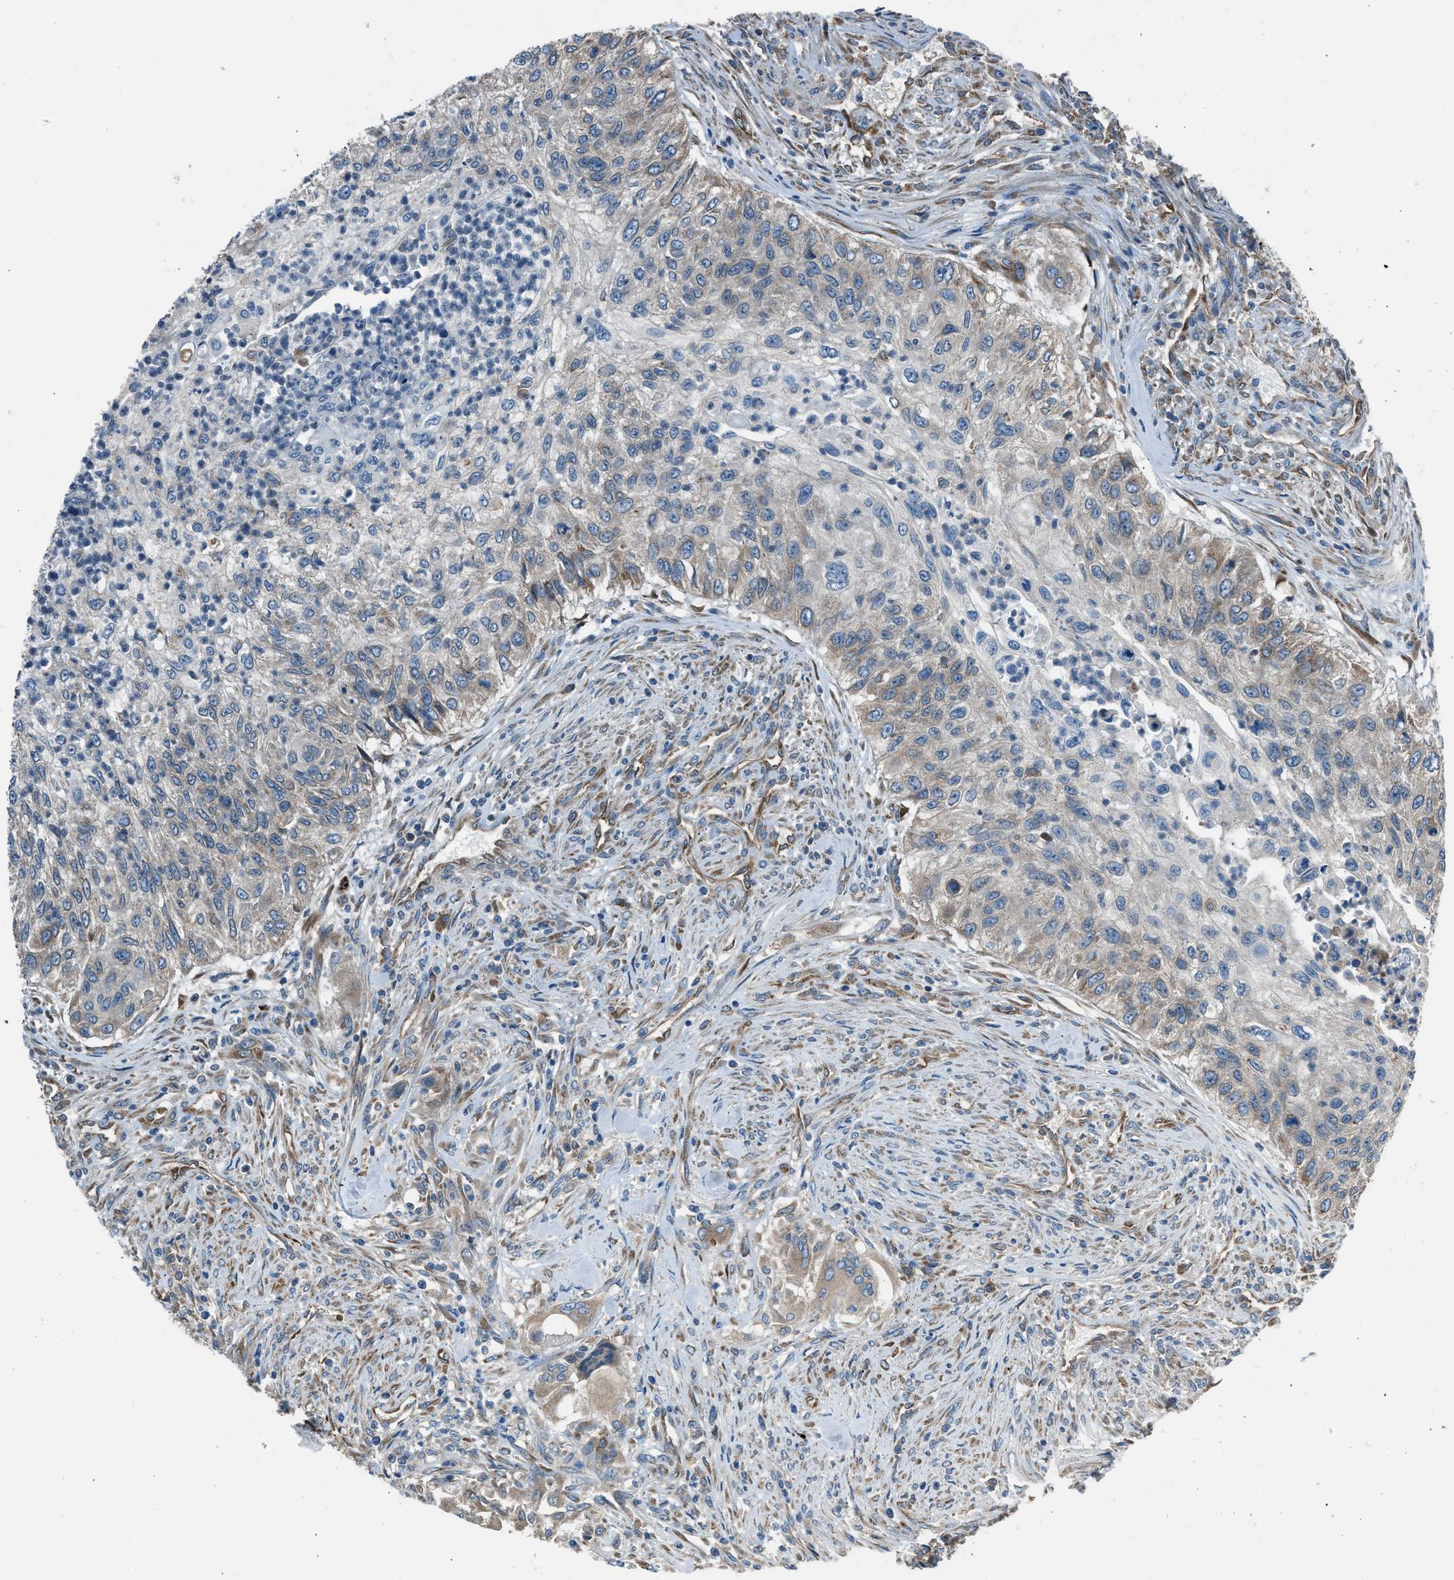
{"staining": {"intensity": "weak", "quantity": "<25%", "location": "cytoplasmic/membranous"}, "tissue": "urothelial cancer", "cell_type": "Tumor cells", "image_type": "cancer", "snomed": [{"axis": "morphology", "description": "Urothelial carcinoma, High grade"}, {"axis": "topography", "description": "Urinary bladder"}], "caption": "Immunohistochemical staining of urothelial cancer exhibits no significant staining in tumor cells.", "gene": "LMBR1", "patient": {"sex": "female", "age": 60}}